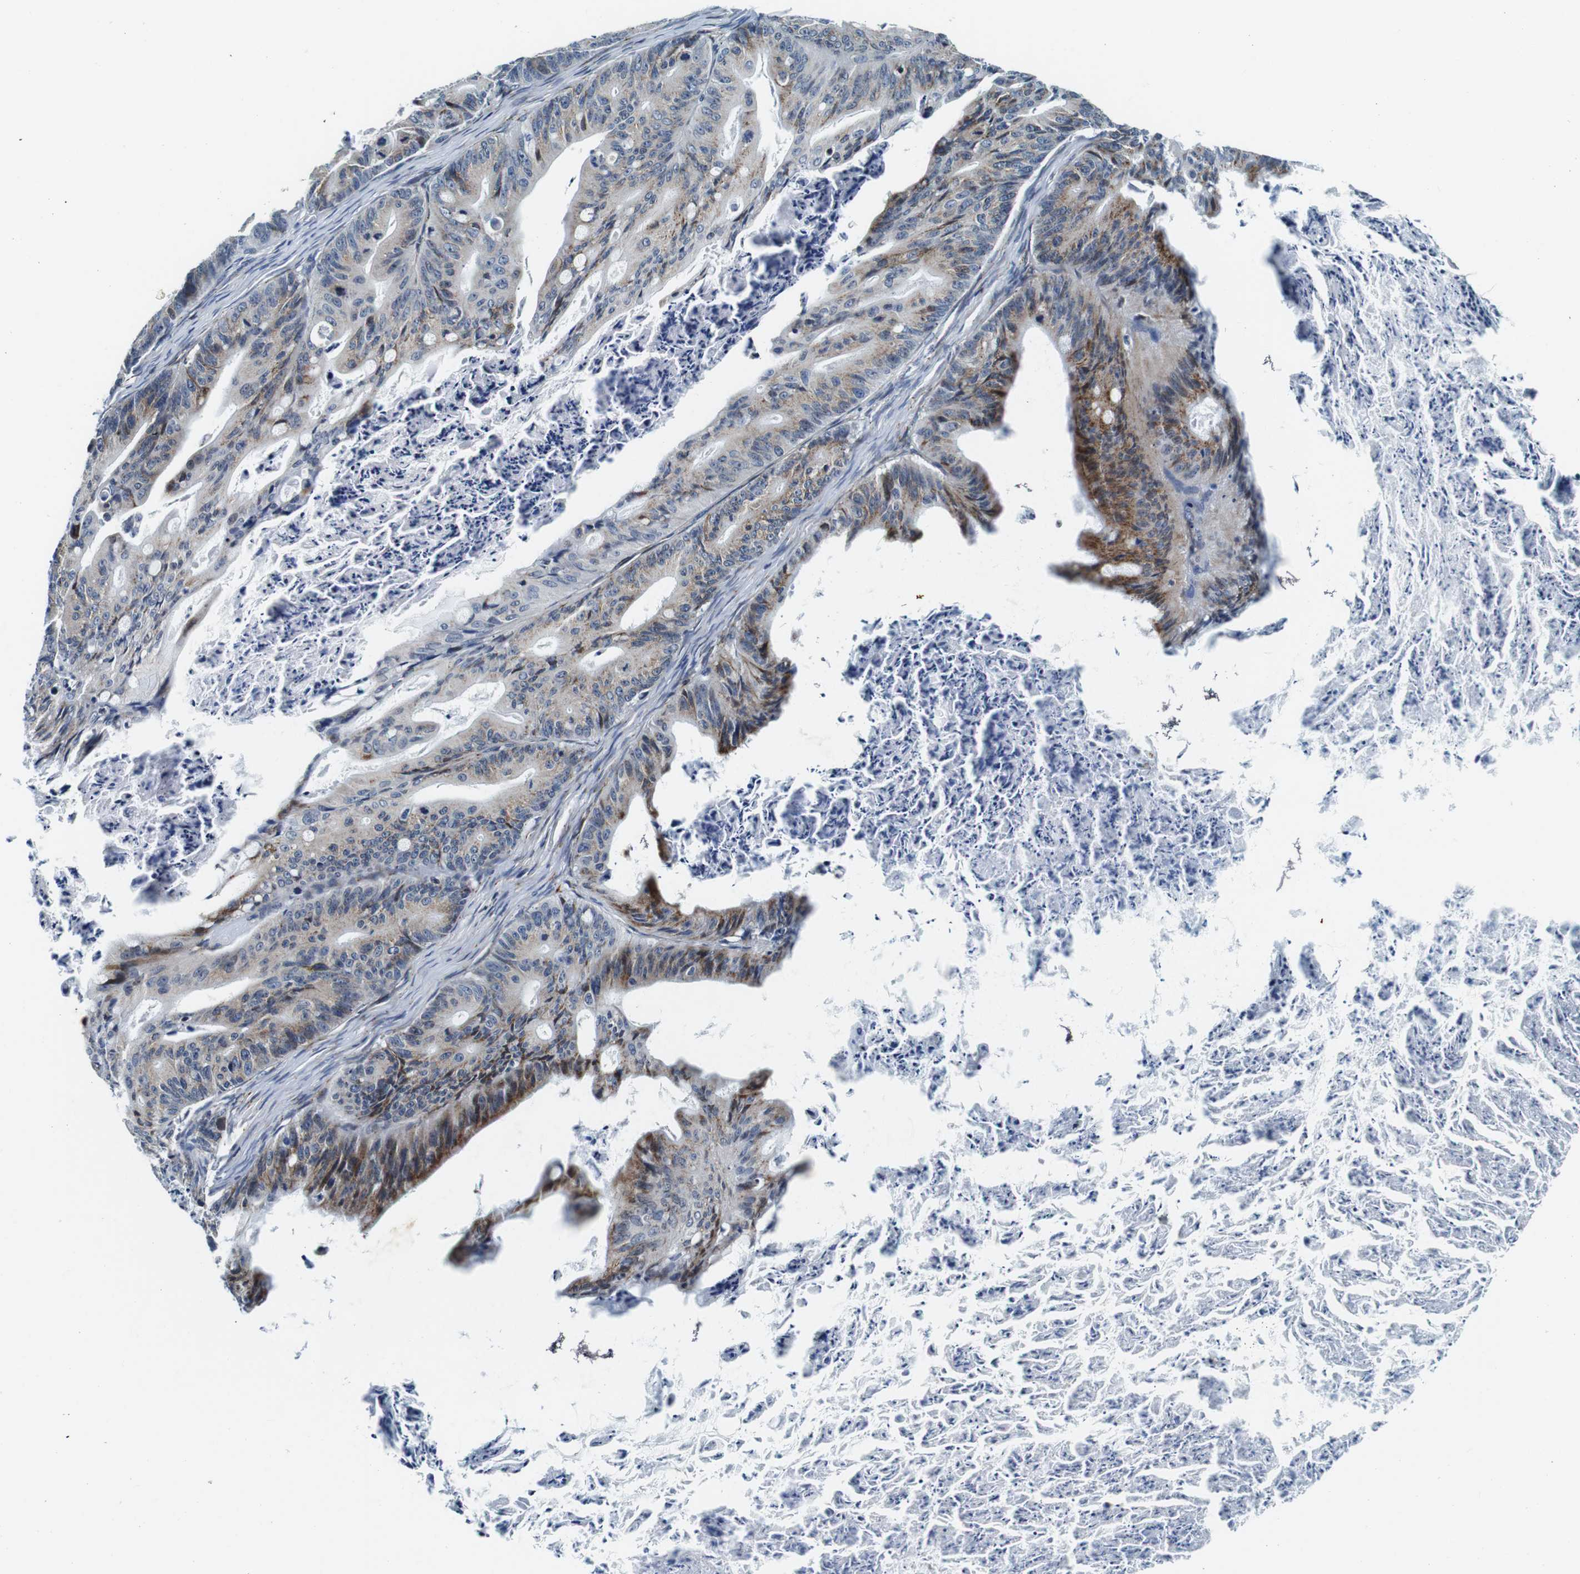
{"staining": {"intensity": "moderate", "quantity": "25%-75%", "location": "cytoplasmic/membranous"}, "tissue": "ovarian cancer", "cell_type": "Tumor cells", "image_type": "cancer", "snomed": [{"axis": "morphology", "description": "Cystadenocarcinoma, mucinous, NOS"}, {"axis": "topography", "description": "Ovary"}], "caption": "The micrograph shows immunohistochemical staining of ovarian mucinous cystadenocarcinoma. There is moderate cytoplasmic/membranous expression is identified in approximately 25%-75% of tumor cells.", "gene": "FAR2", "patient": {"sex": "female", "age": 37}}